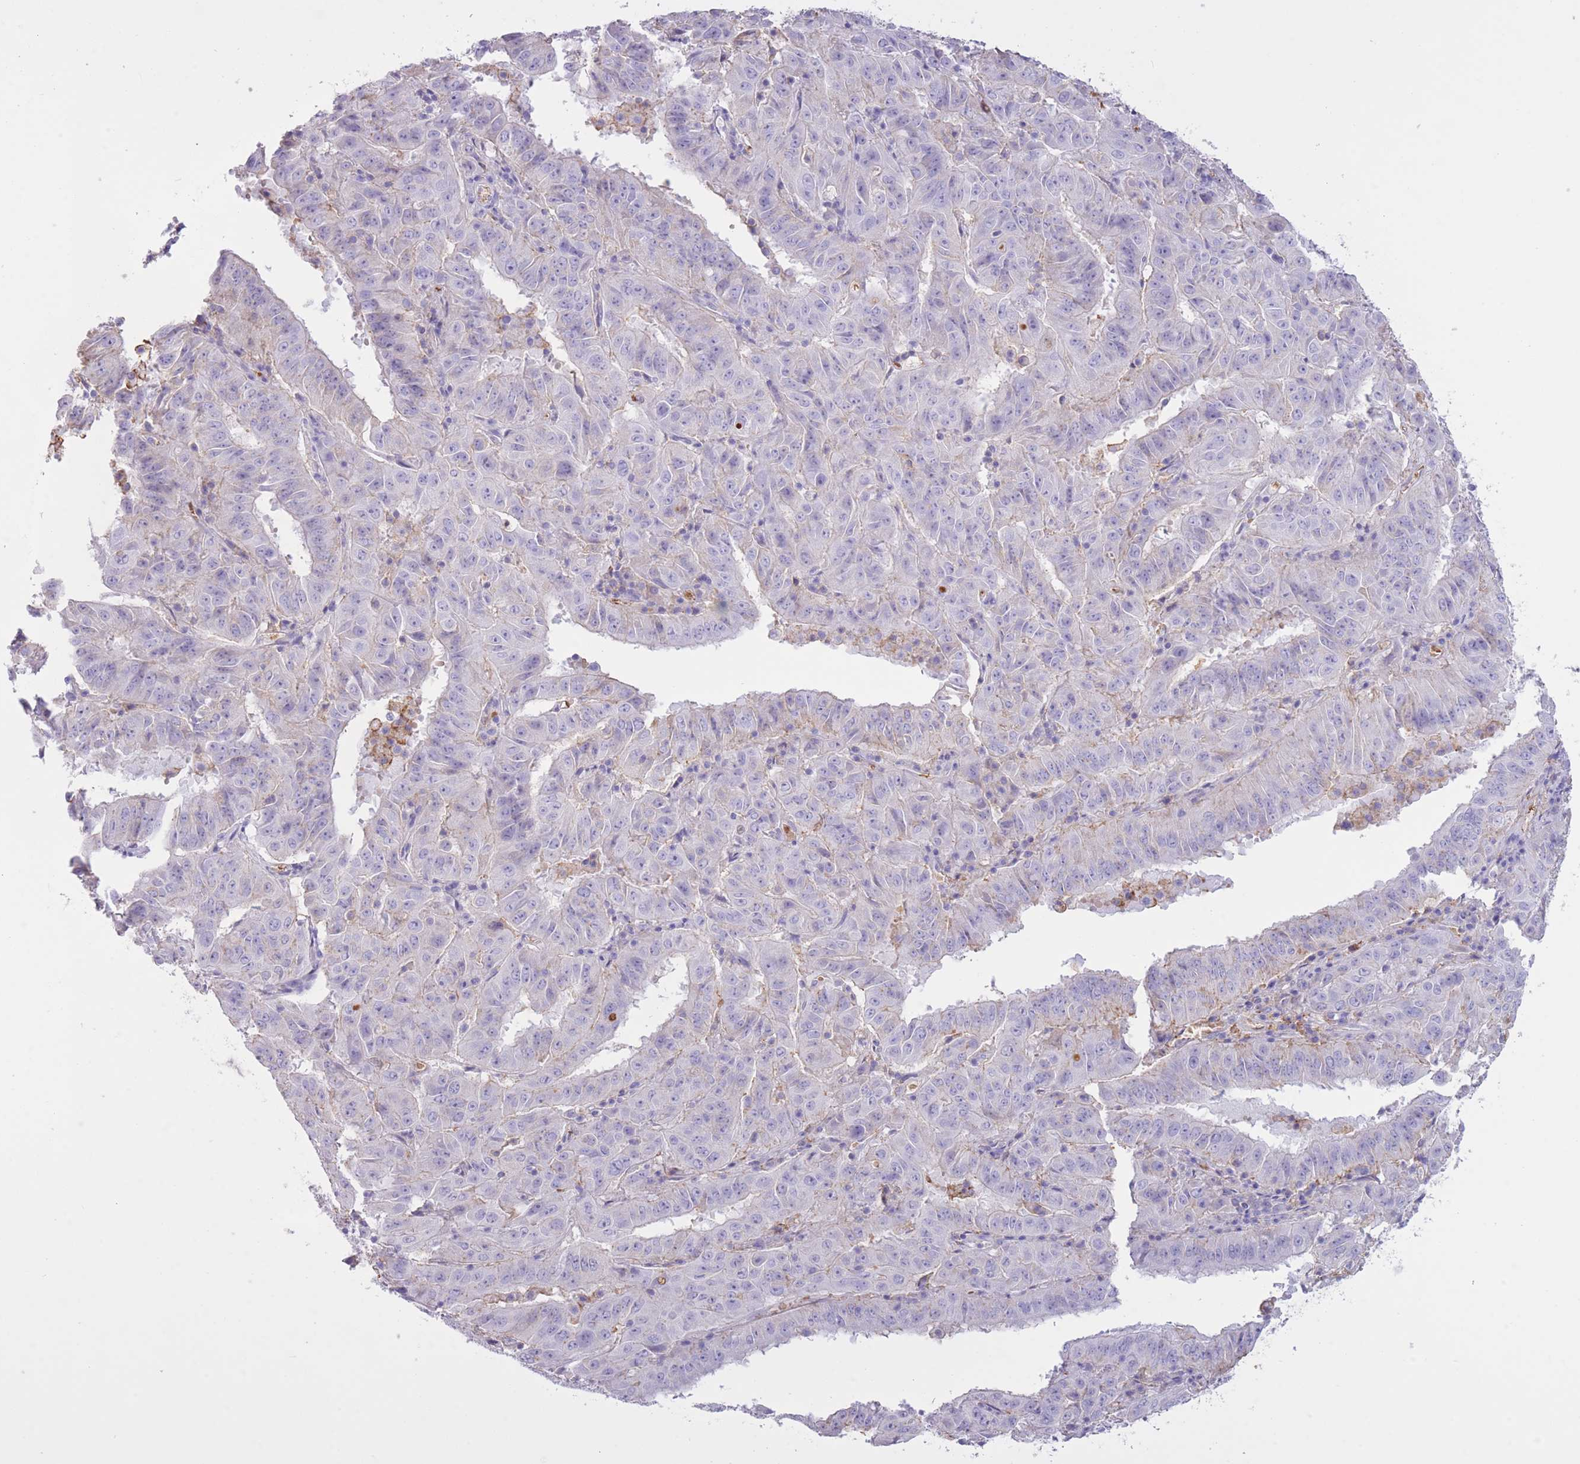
{"staining": {"intensity": "negative", "quantity": "none", "location": "none"}, "tissue": "pancreatic cancer", "cell_type": "Tumor cells", "image_type": "cancer", "snomed": [{"axis": "morphology", "description": "Adenocarcinoma, NOS"}, {"axis": "topography", "description": "Pancreas"}], "caption": "Immunohistochemical staining of human pancreatic cancer reveals no significant expression in tumor cells.", "gene": "AP3S2", "patient": {"sex": "male", "age": 63}}